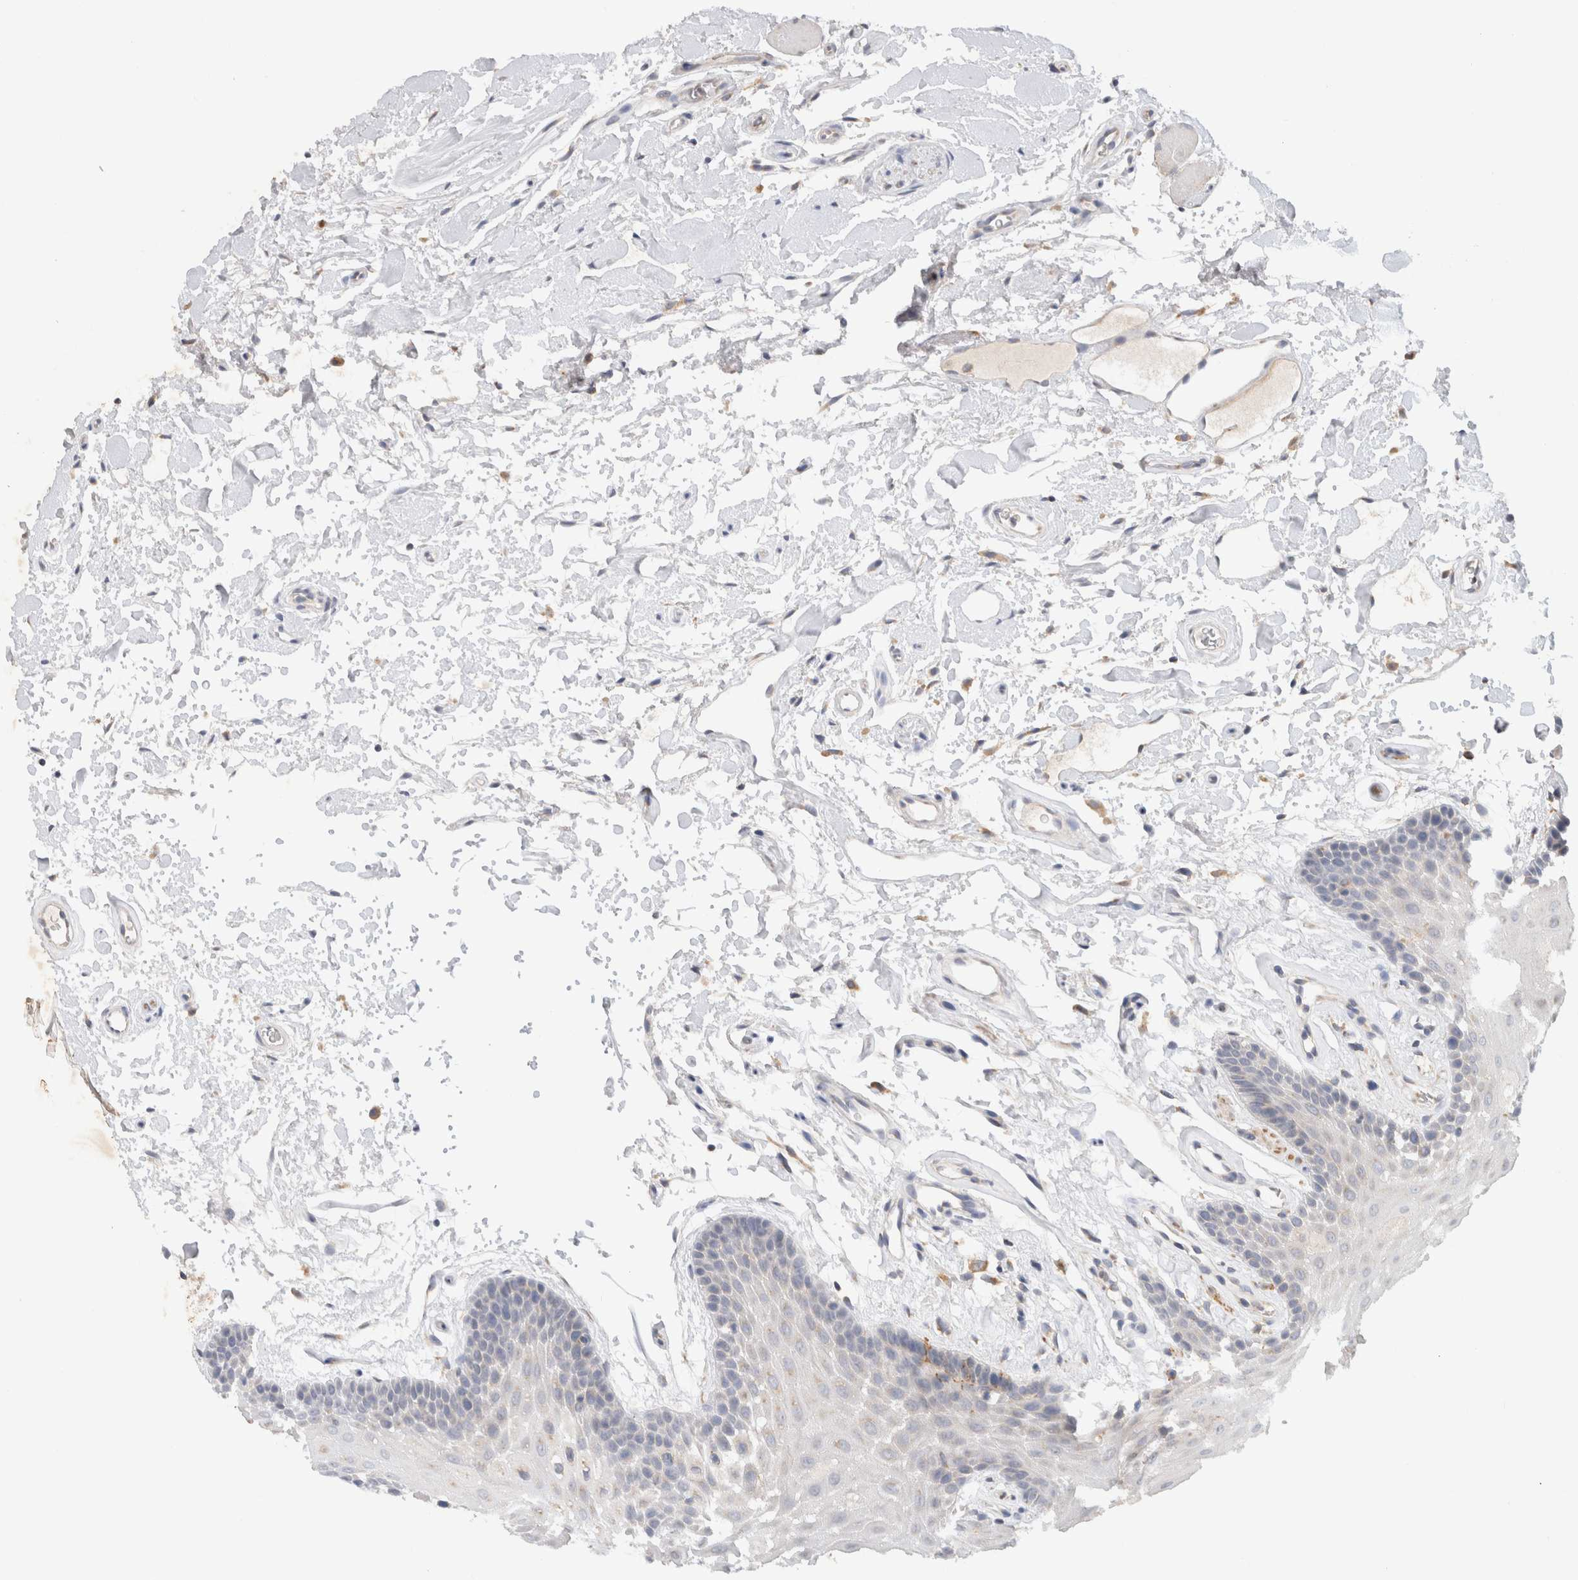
{"staining": {"intensity": "weak", "quantity": "<25%", "location": "cytoplasmic/membranous"}, "tissue": "oral mucosa", "cell_type": "Squamous epithelial cells", "image_type": "normal", "snomed": [{"axis": "morphology", "description": "Normal tissue, NOS"}, {"axis": "topography", "description": "Oral tissue"}], "caption": "Squamous epithelial cells show no significant positivity in normal oral mucosa. (Immunohistochemistry (ihc), brightfield microscopy, high magnification).", "gene": "GAS1", "patient": {"sex": "male", "age": 62}}